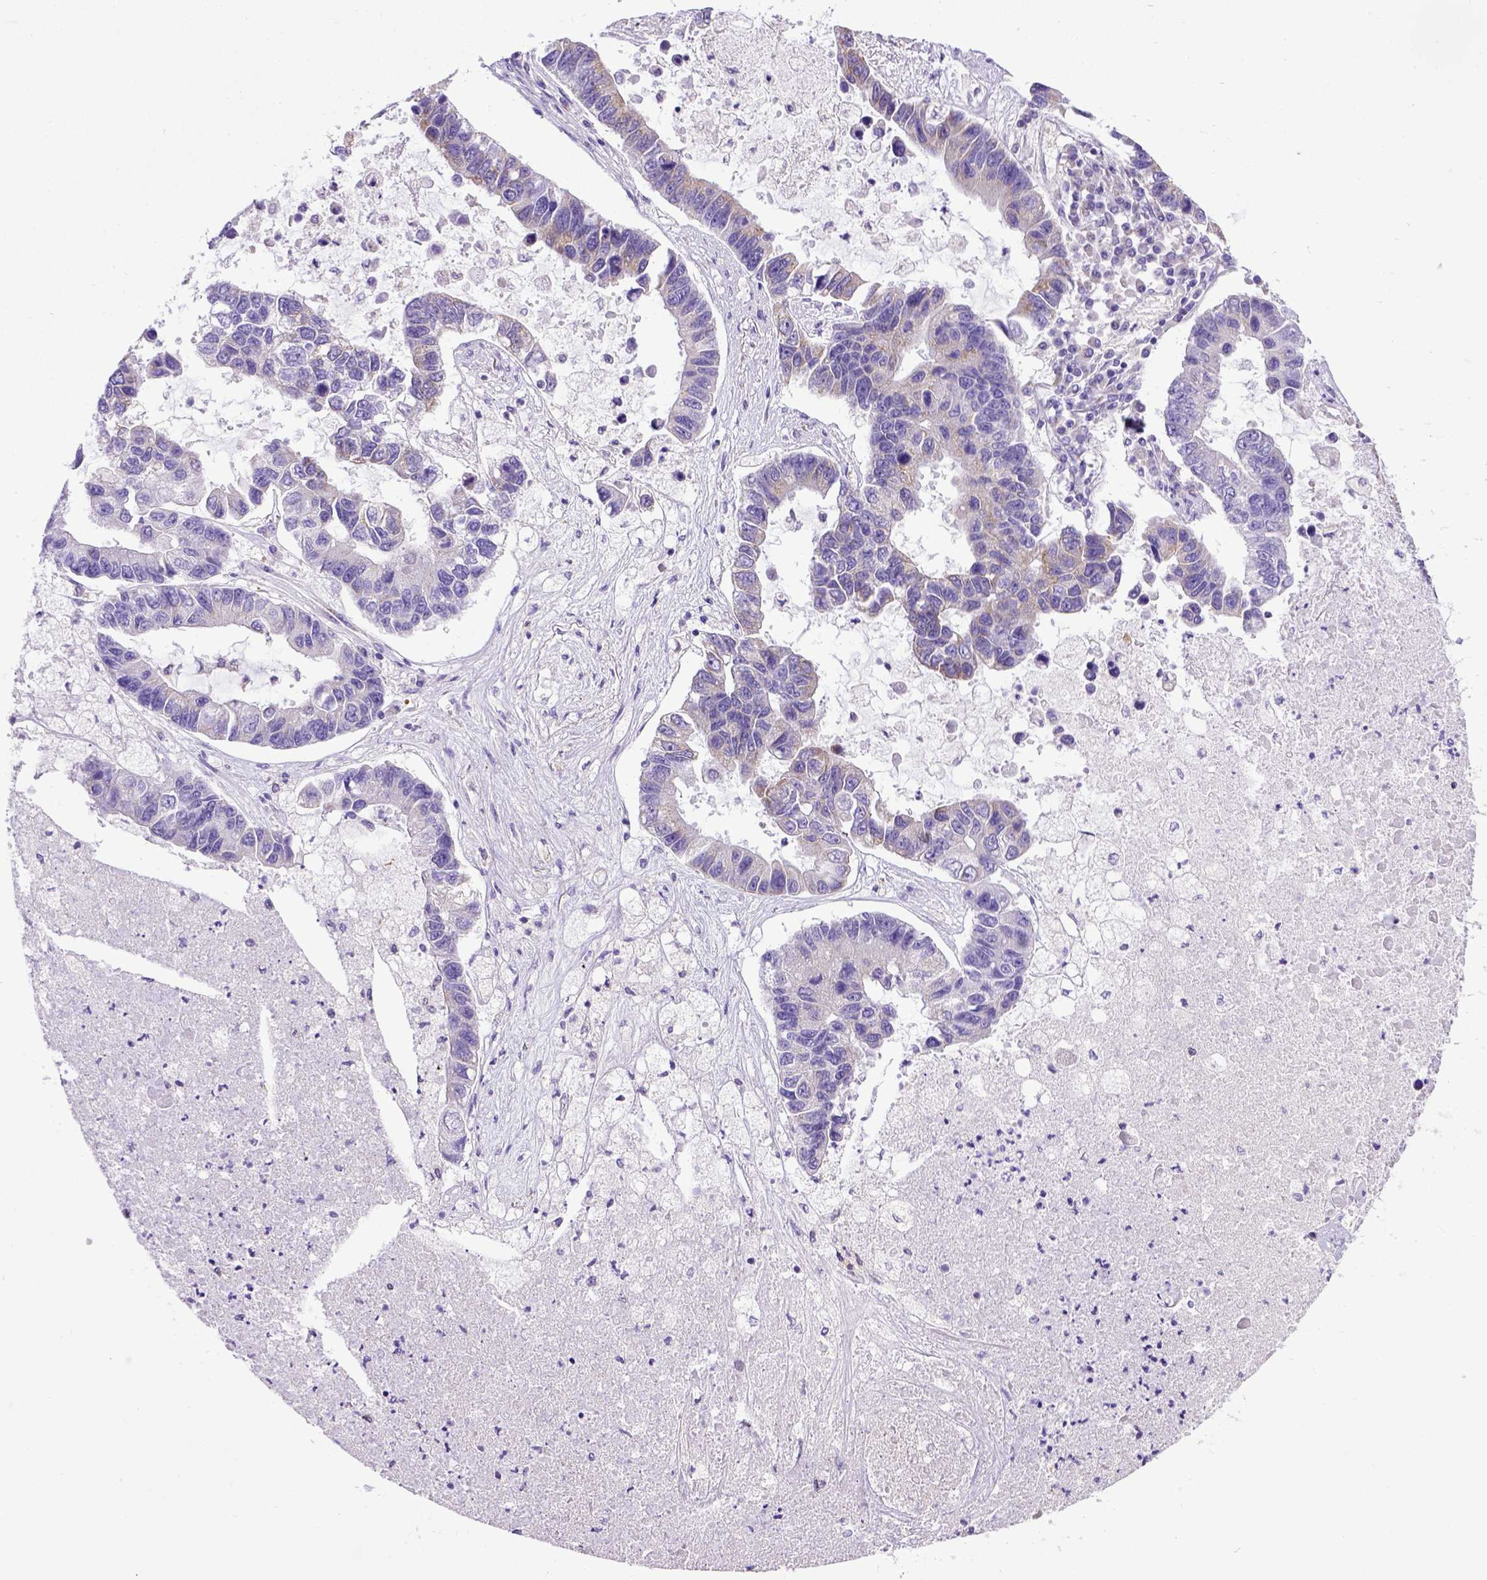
{"staining": {"intensity": "negative", "quantity": "none", "location": "none"}, "tissue": "lung cancer", "cell_type": "Tumor cells", "image_type": "cancer", "snomed": [{"axis": "morphology", "description": "Adenocarcinoma, NOS"}, {"axis": "topography", "description": "Bronchus"}, {"axis": "topography", "description": "Lung"}], "caption": "IHC of human lung cancer reveals no expression in tumor cells. (Brightfield microscopy of DAB (3,3'-diaminobenzidine) immunohistochemistry at high magnification).", "gene": "SPEF1", "patient": {"sex": "female", "age": 51}}